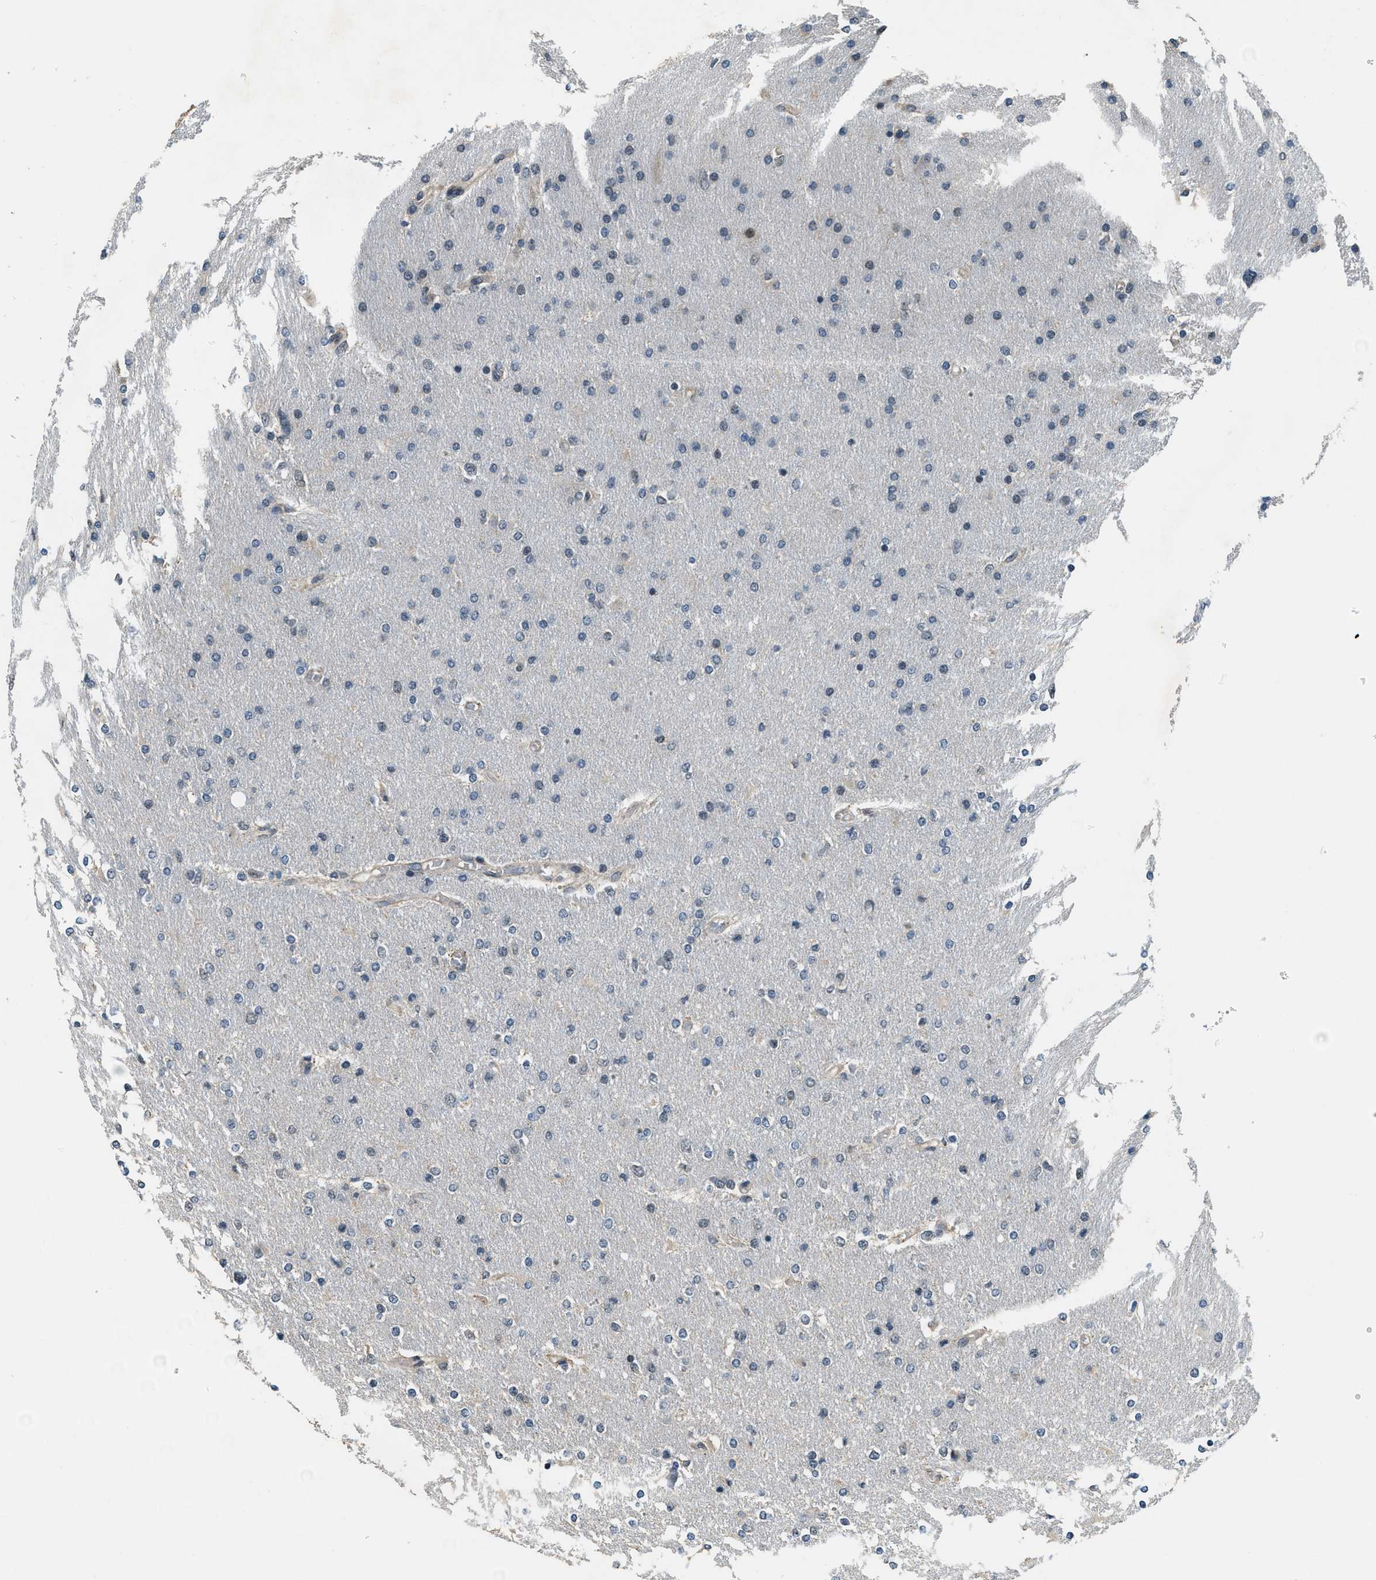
{"staining": {"intensity": "negative", "quantity": "none", "location": "none"}, "tissue": "glioma", "cell_type": "Tumor cells", "image_type": "cancer", "snomed": [{"axis": "morphology", "description": "Glioma, malignant, High grade"}, {"axis": "topography", "description": "Cerebral cortex"}], "caption": "The image reveals no staining of tumor cells in glioma.", "gene": "MED21", "patient": {"sex": "female", "age": 36}}